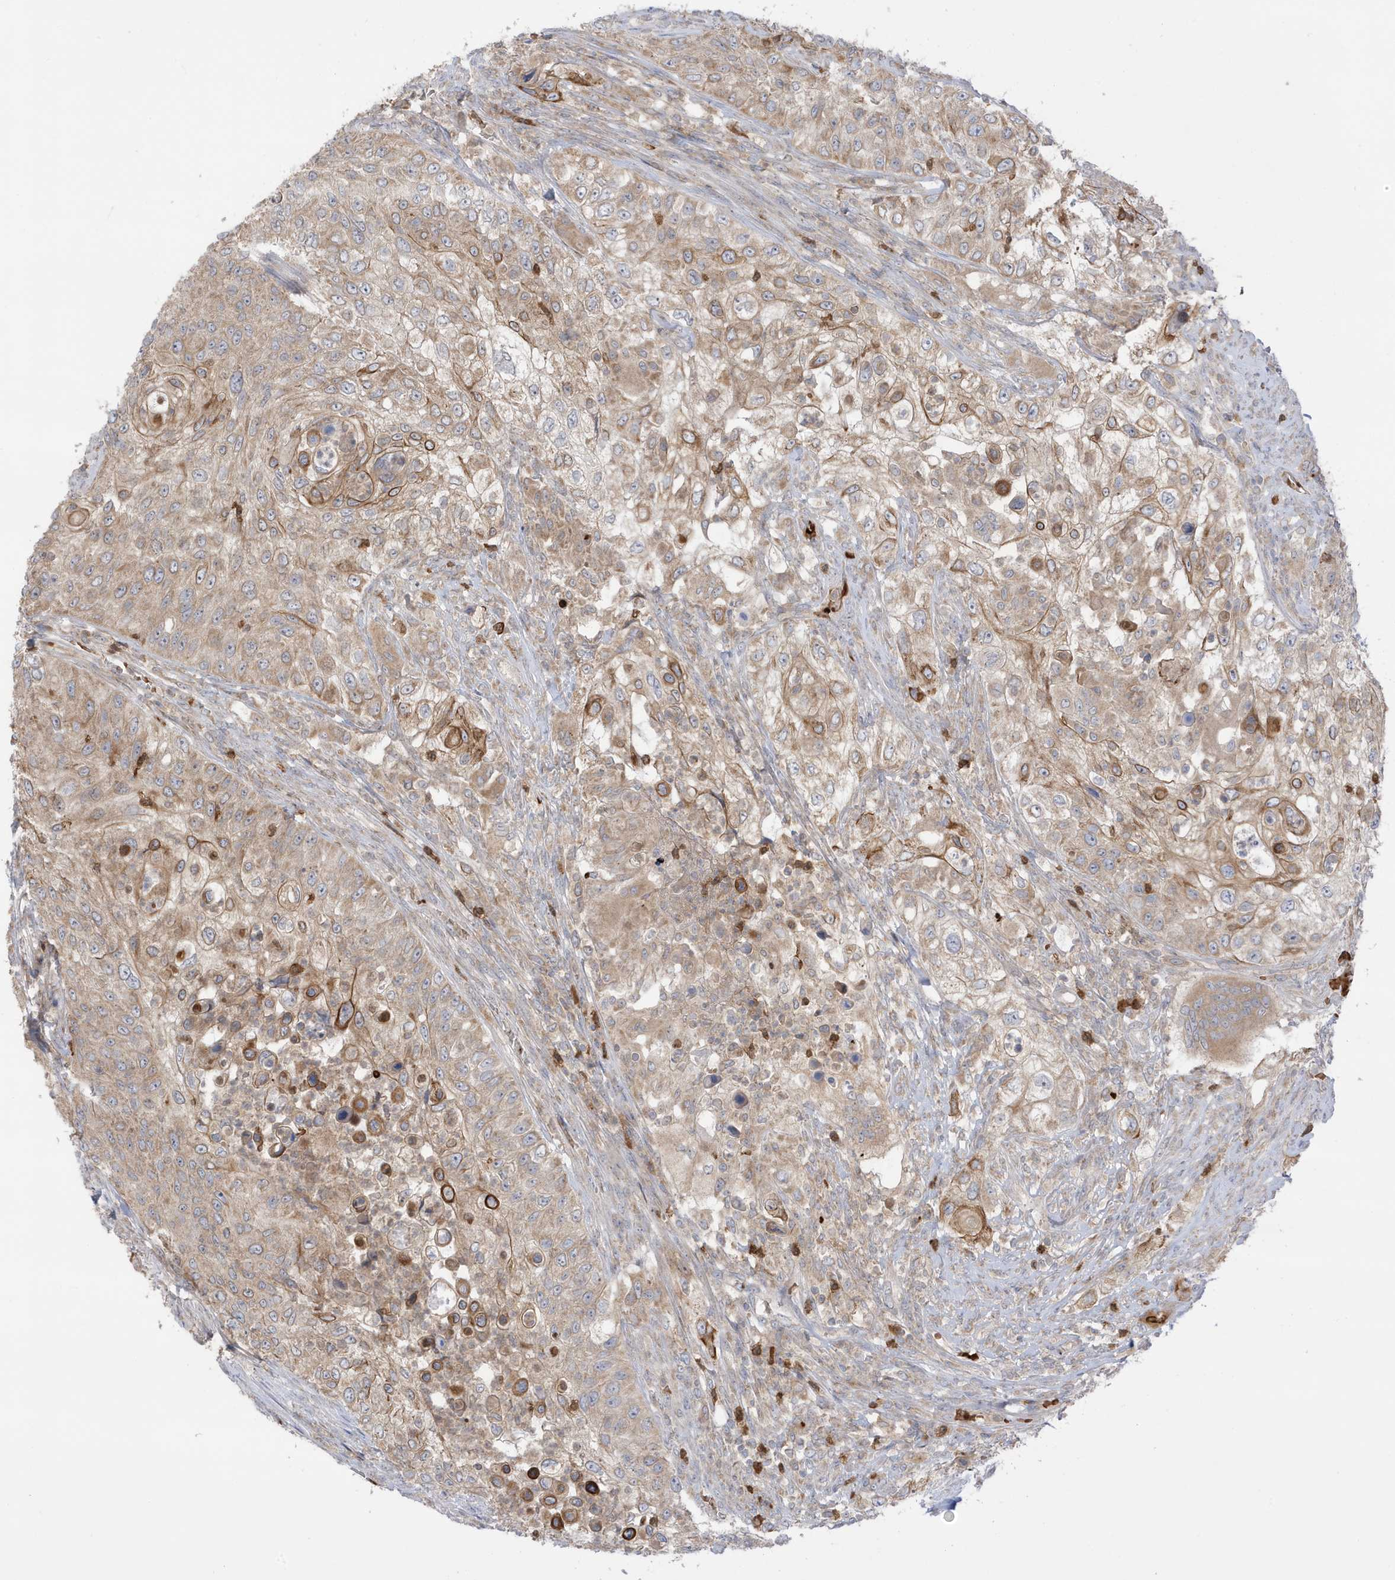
{"staining": {"intensity": "moderate", "quantity": ">75%", "location": "cytoplasmic/membranous"}, "tissue": "urothelial cancer", "cell_type": "Tumor cells", "image_type": "cancer", "snomed": [{"axis": "morphology", "description": "Urothelial carcinoma, High grade"}, {"axis": "topography", "description": "Urinary bladder"}], "caption": "The micrograph reveals immunohistochemical staining of urothelial carcinoma (high-grade). There is moderate cytoplasmic/membranous positivity is present in approximately >75% of tumor cells.", "gene": "NPPC", "patient": {"sex": "female", "age": 60}}